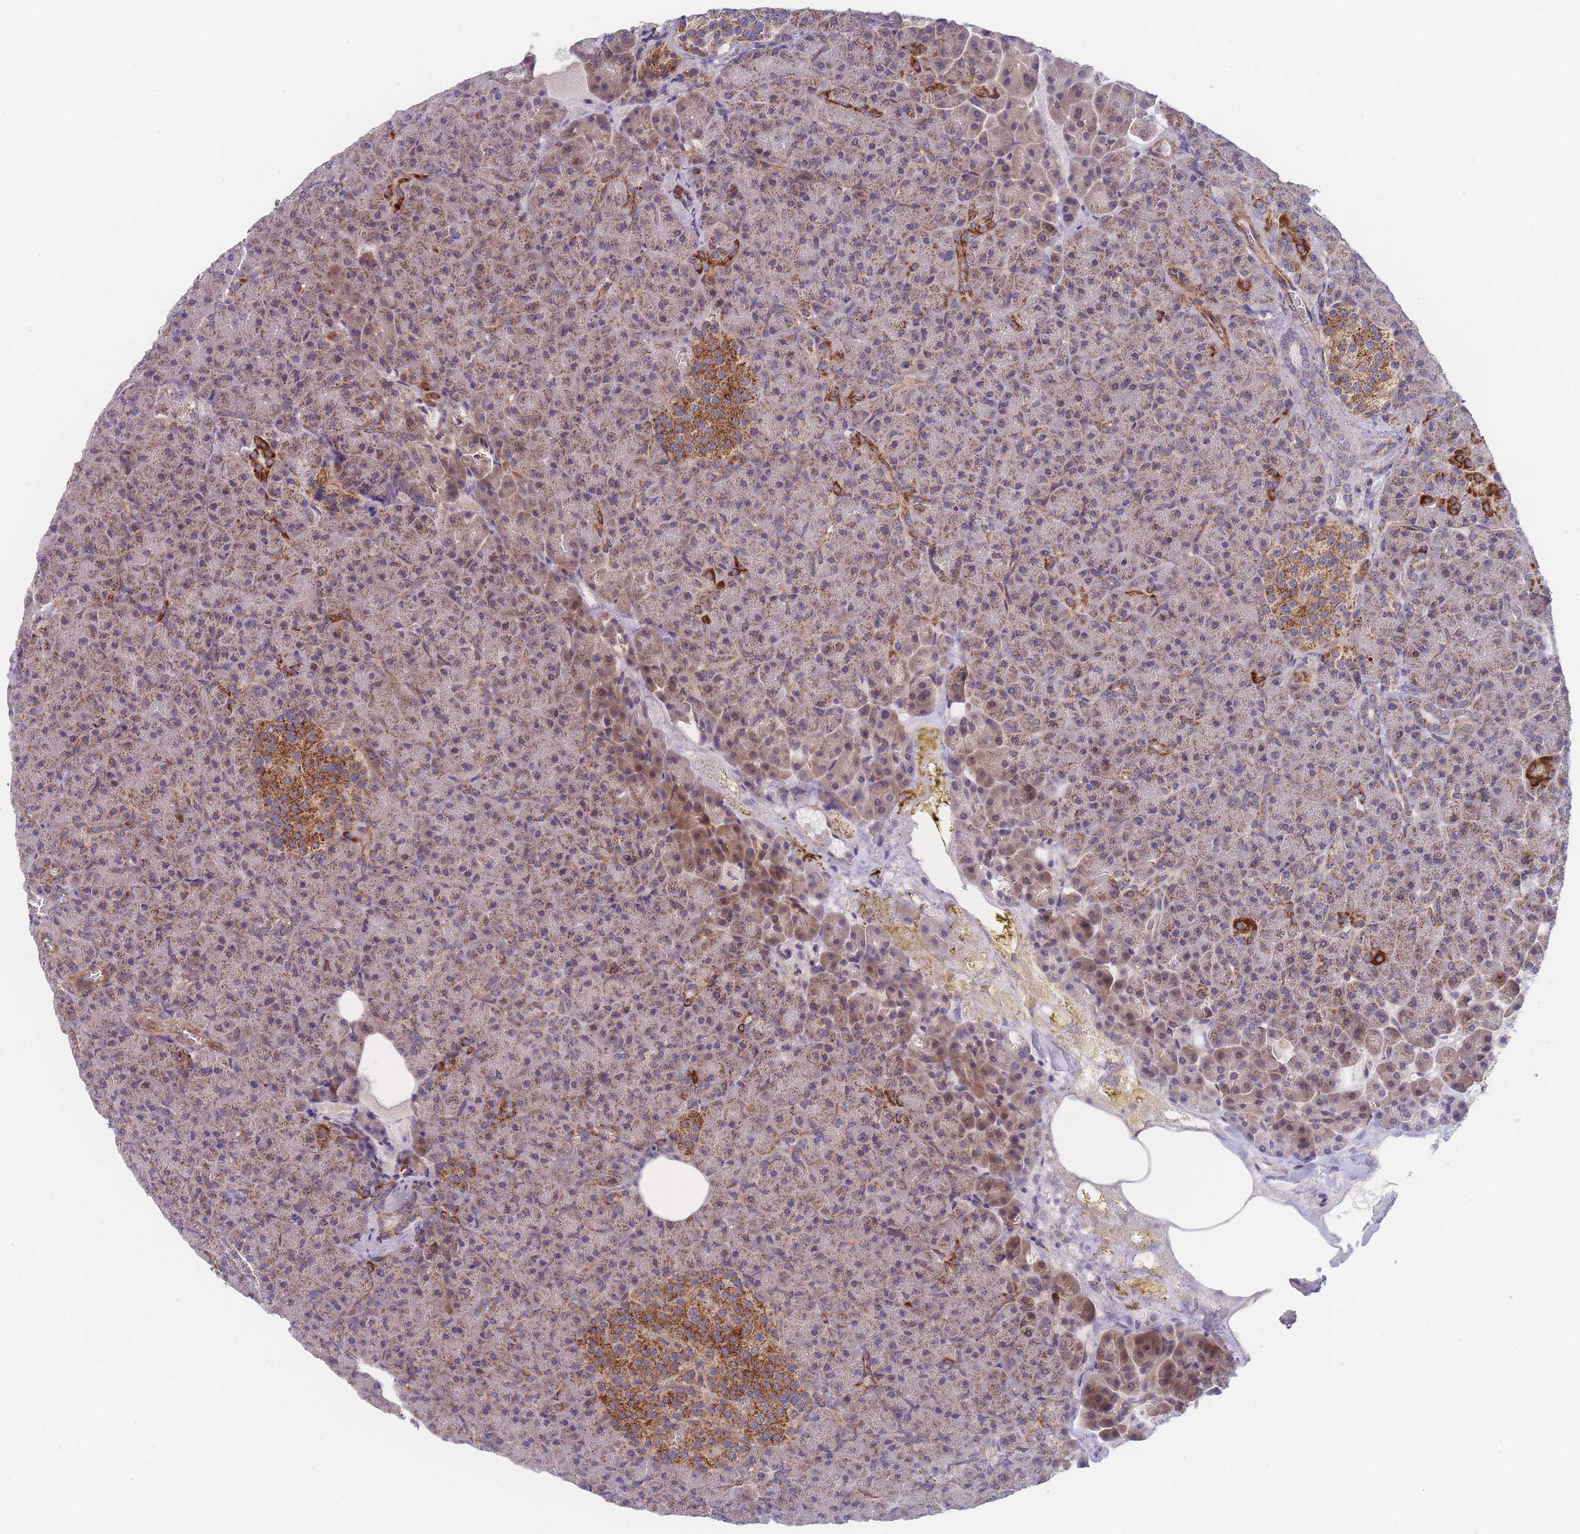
{"staining": {"intensity": "moderate", "quantity": ">75%", "location": "cytoplasmic/membranous"}, "tissue": "pancreas", "cell_type": "Exocrine glandular cells", "image_type": "normal", "snomed": [{"axis": "morphology", "description": "Normal tissue, NOS"}, {"axis": "topography", "description": "Pancreas"}], "caption": "IHC (DAB) staining of unremarkable human pancreas exhibits moderate cytoplasmic/membranous protein expression in about >75% of exocrine glandular cells. The staining was performed using DAB, with brown indicating positive protein expression. Nuclei are stained blue with hematoxylin.", "gene": "MTRES1", "patient": {"sex": "female", "age": 74}}